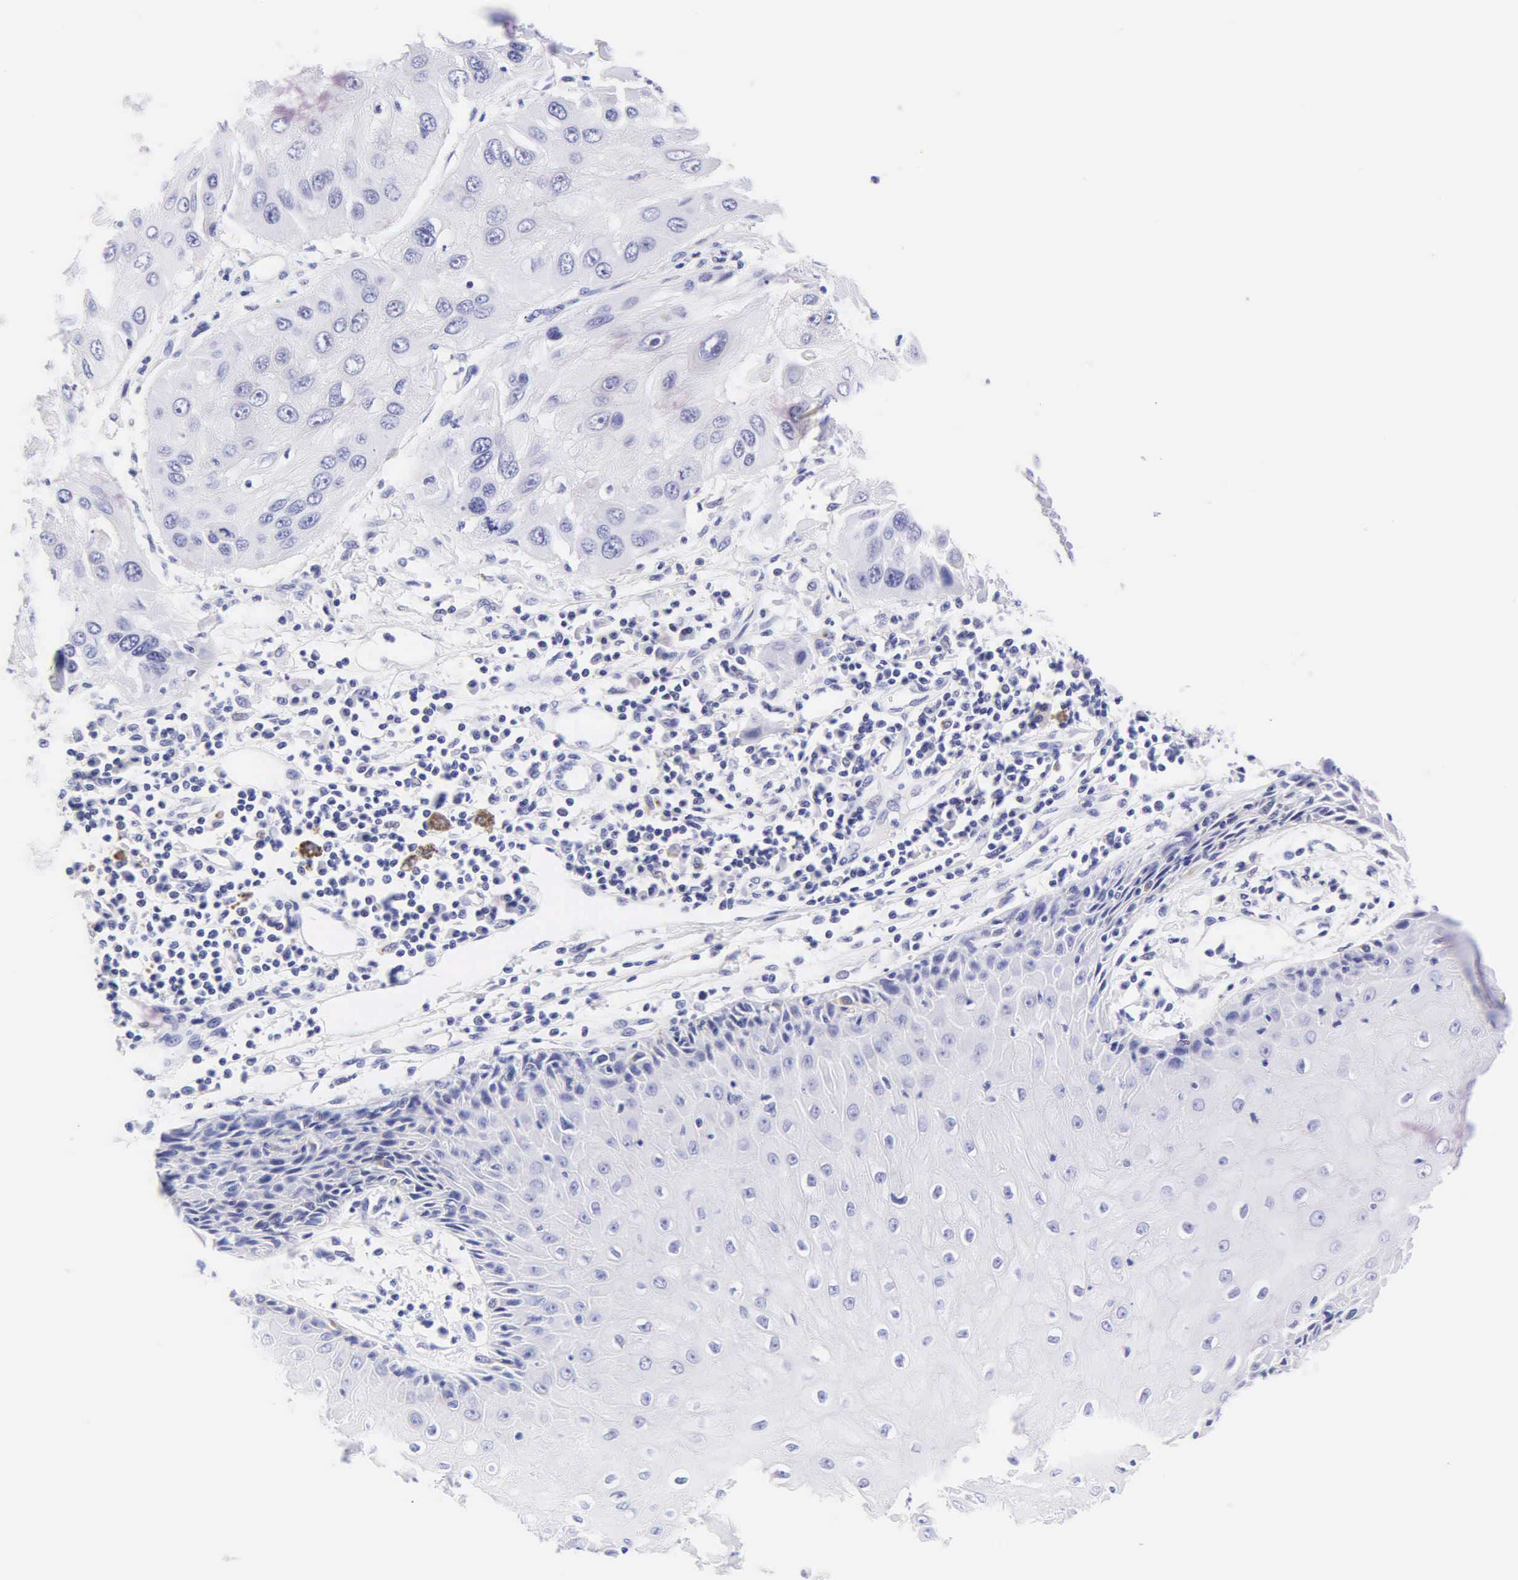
{"staining": {"intensity": "negative", "quantity": "none", "location": "none"}, "tissue": "skin cancer", "cell_type": "Tumor cells", "image_type": "cancer", "snomed": [{"axis": "morphology", "description": "Squamous cell carcinoma, NOS"}, {"axis": "topography", "description": "Skin"}, {"axis": "topography", "description": "Anal"}], "caption": "Immunohistochemistry histopathology image of human squamous cell carcinoma (skin) stained for a protein (brown), which demonstrates no staining in tumor cells.", "gene": "DES", "patient": {"sex": "male", "age": 61}}